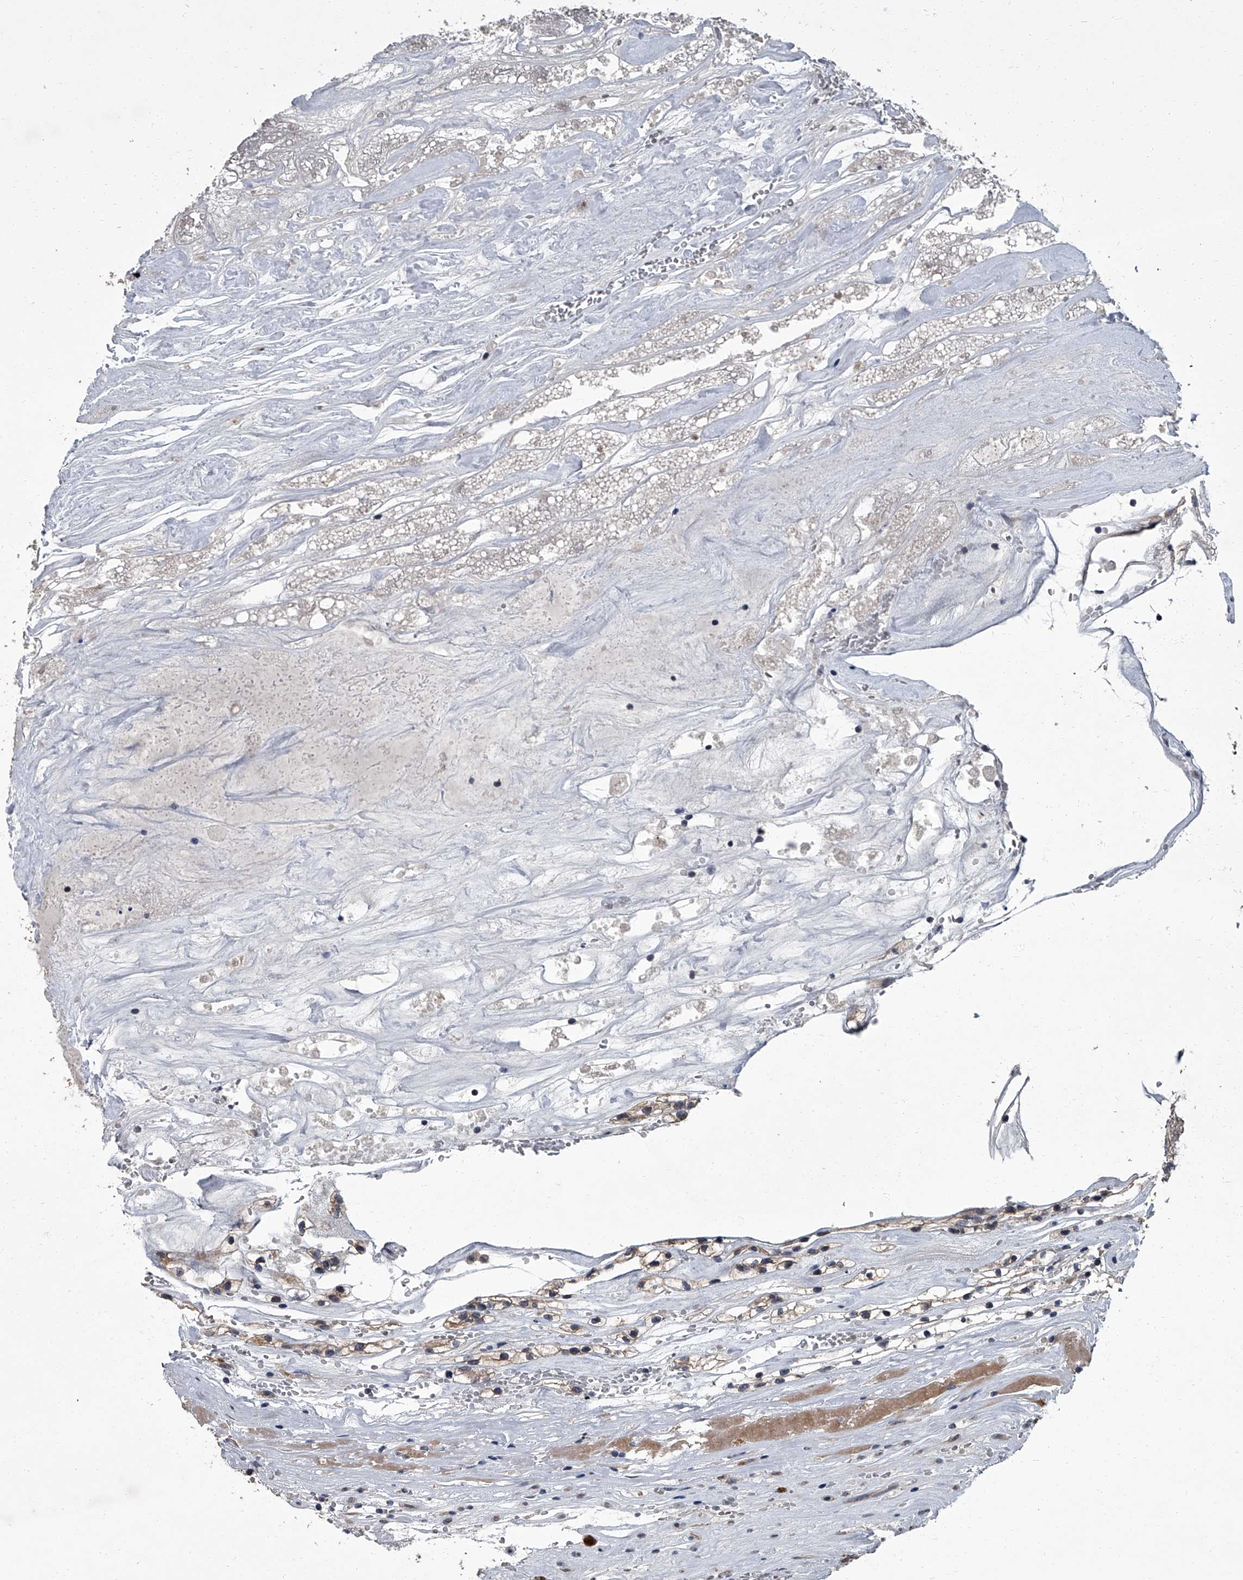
{"staining": {"intensity": "weak", "quantity": "<25%", "location": "cytoplasmic/membranous"}, "tissue": "renal cancer", "cell_type": "Tumor cells", "image_type": "cancer", "snomed": [{"axis": "morphology", "description": "Adenocarcinoma, NOS"}, {"axis": "topography", "description": "Kidney"}], "caption": "Tumor cells show no significant protein positivity in adenocarcinoma (renal).", "gene": "SIRT4", "patient": {"sex": "female", "age": 57}}